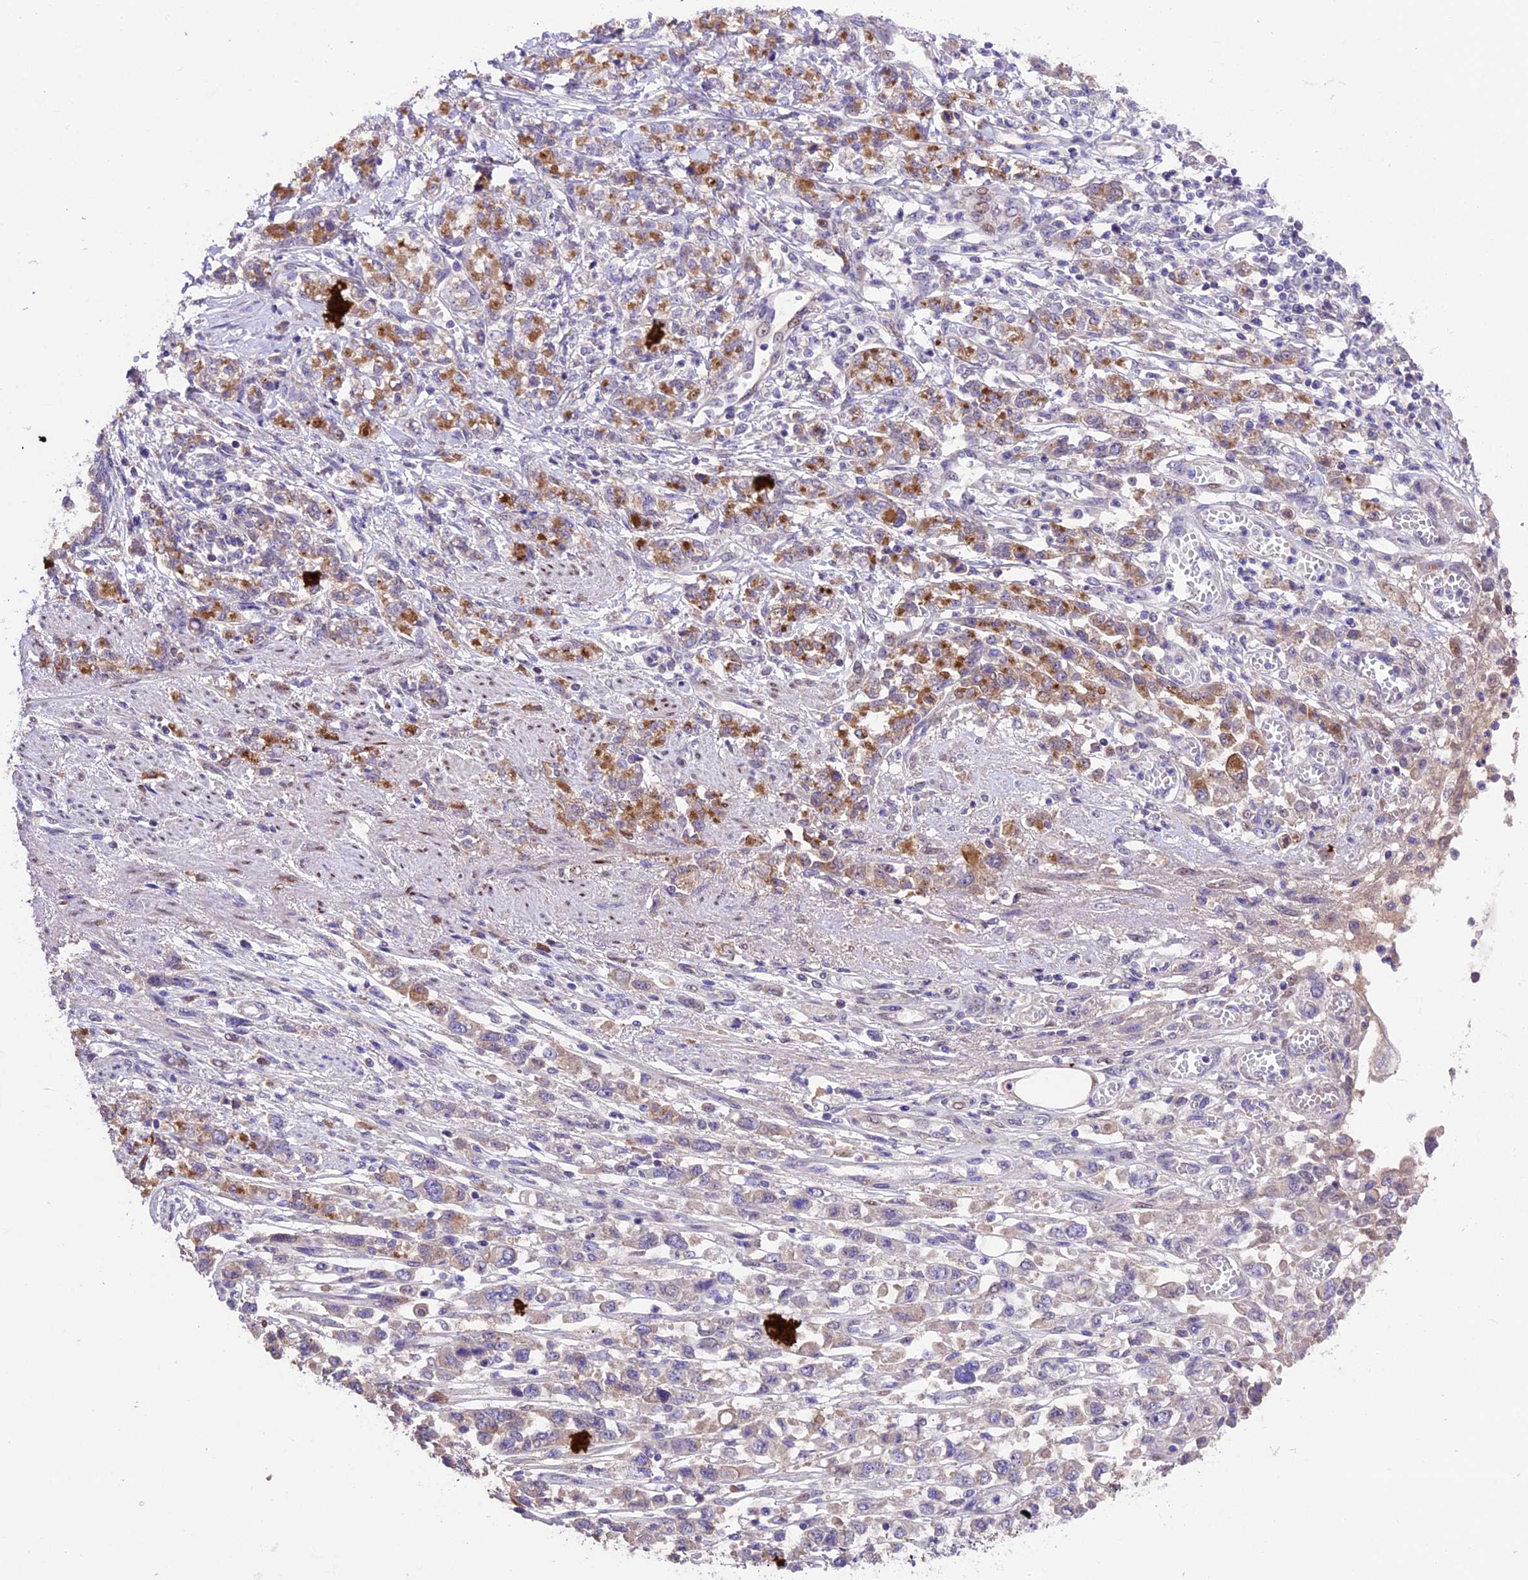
{"staining": {"intensity": "moderate", "quantity": "25%-75%", "location": "cytoplasmic/membranous"}, "tissue": "stomach cancer", "cell_type": "Tumor cells", "image_type": "cancer", "snomed": [{"axis": "morphology", "description": "Adenocarcinoma, NOS"}, {"axis": "topography", "description": "Stomach"}], "caption": "High-power microscopy captured an IHC micrograph of stomach adenocarcinoma, revealing moderate cytoplasmic/membranous staining in approximately 25%-75% of tumor cells.", "gene": "SBNO2", "patient": {"sex": "female", "age": 76}}